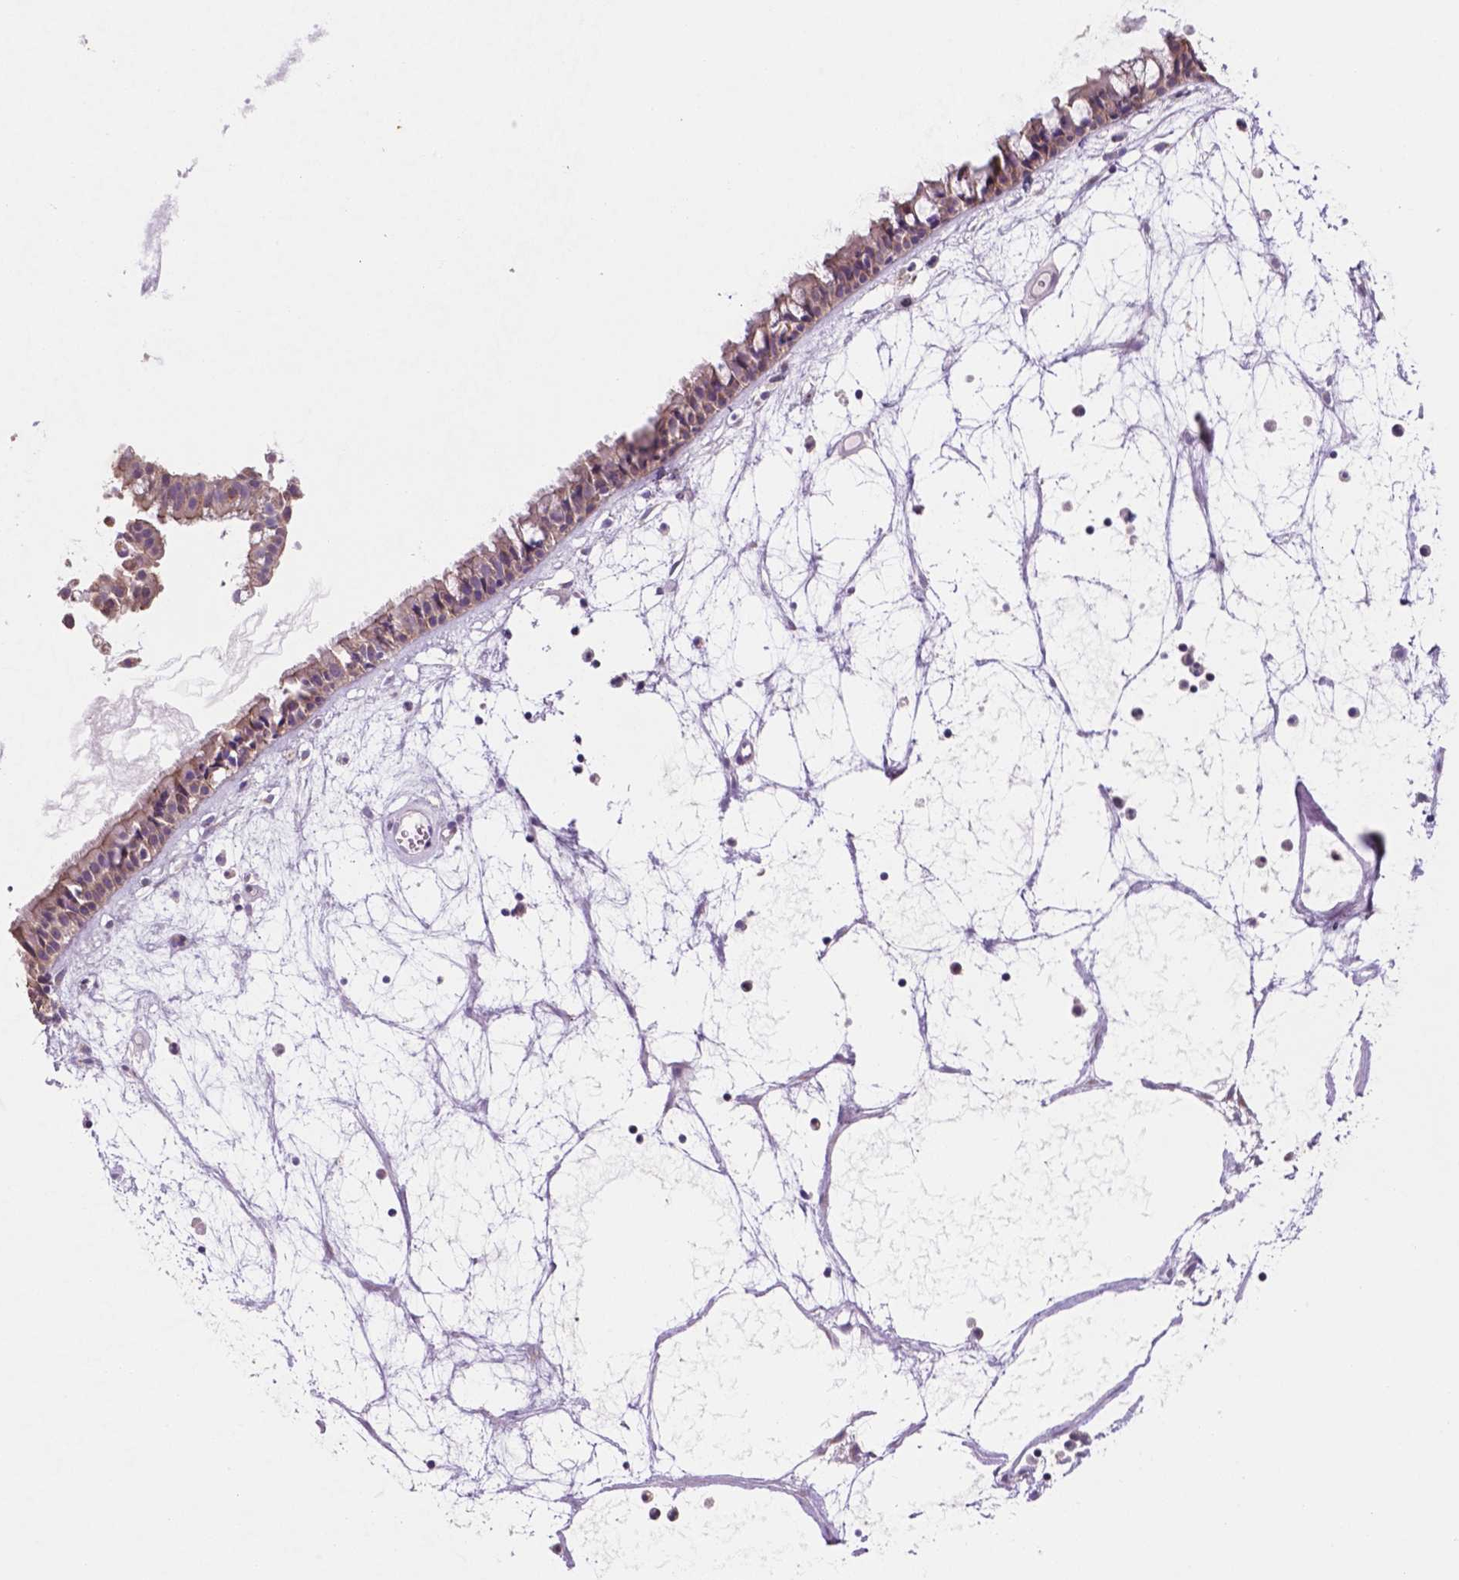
{"staining": {"intensity": "weak", "quantity": "<25%", "location": "cytoplasmic/membranous"}, "tissue": "nasopharynx", "cell_type": "Respiratory epithelial cells", "image_type": "normal", "snomed": [{"axis": "morphology", "description": "Normal tissue, NOS"}, {"axis": "topography", "description": "Nasopharynx"}], "caption": "DAB immunohistochemical staining of normal human nasopharynx displays no significant positivity in respiratory epithelial cells. (Stains: DAB (3,3'-diaminobenzidine) IHC with hematoxylin counter stain, Microscopy: brightfield microscopy at high magnification).", "gene": "MKRN2OS", "patient": {"sex": "male", "age": 31}}